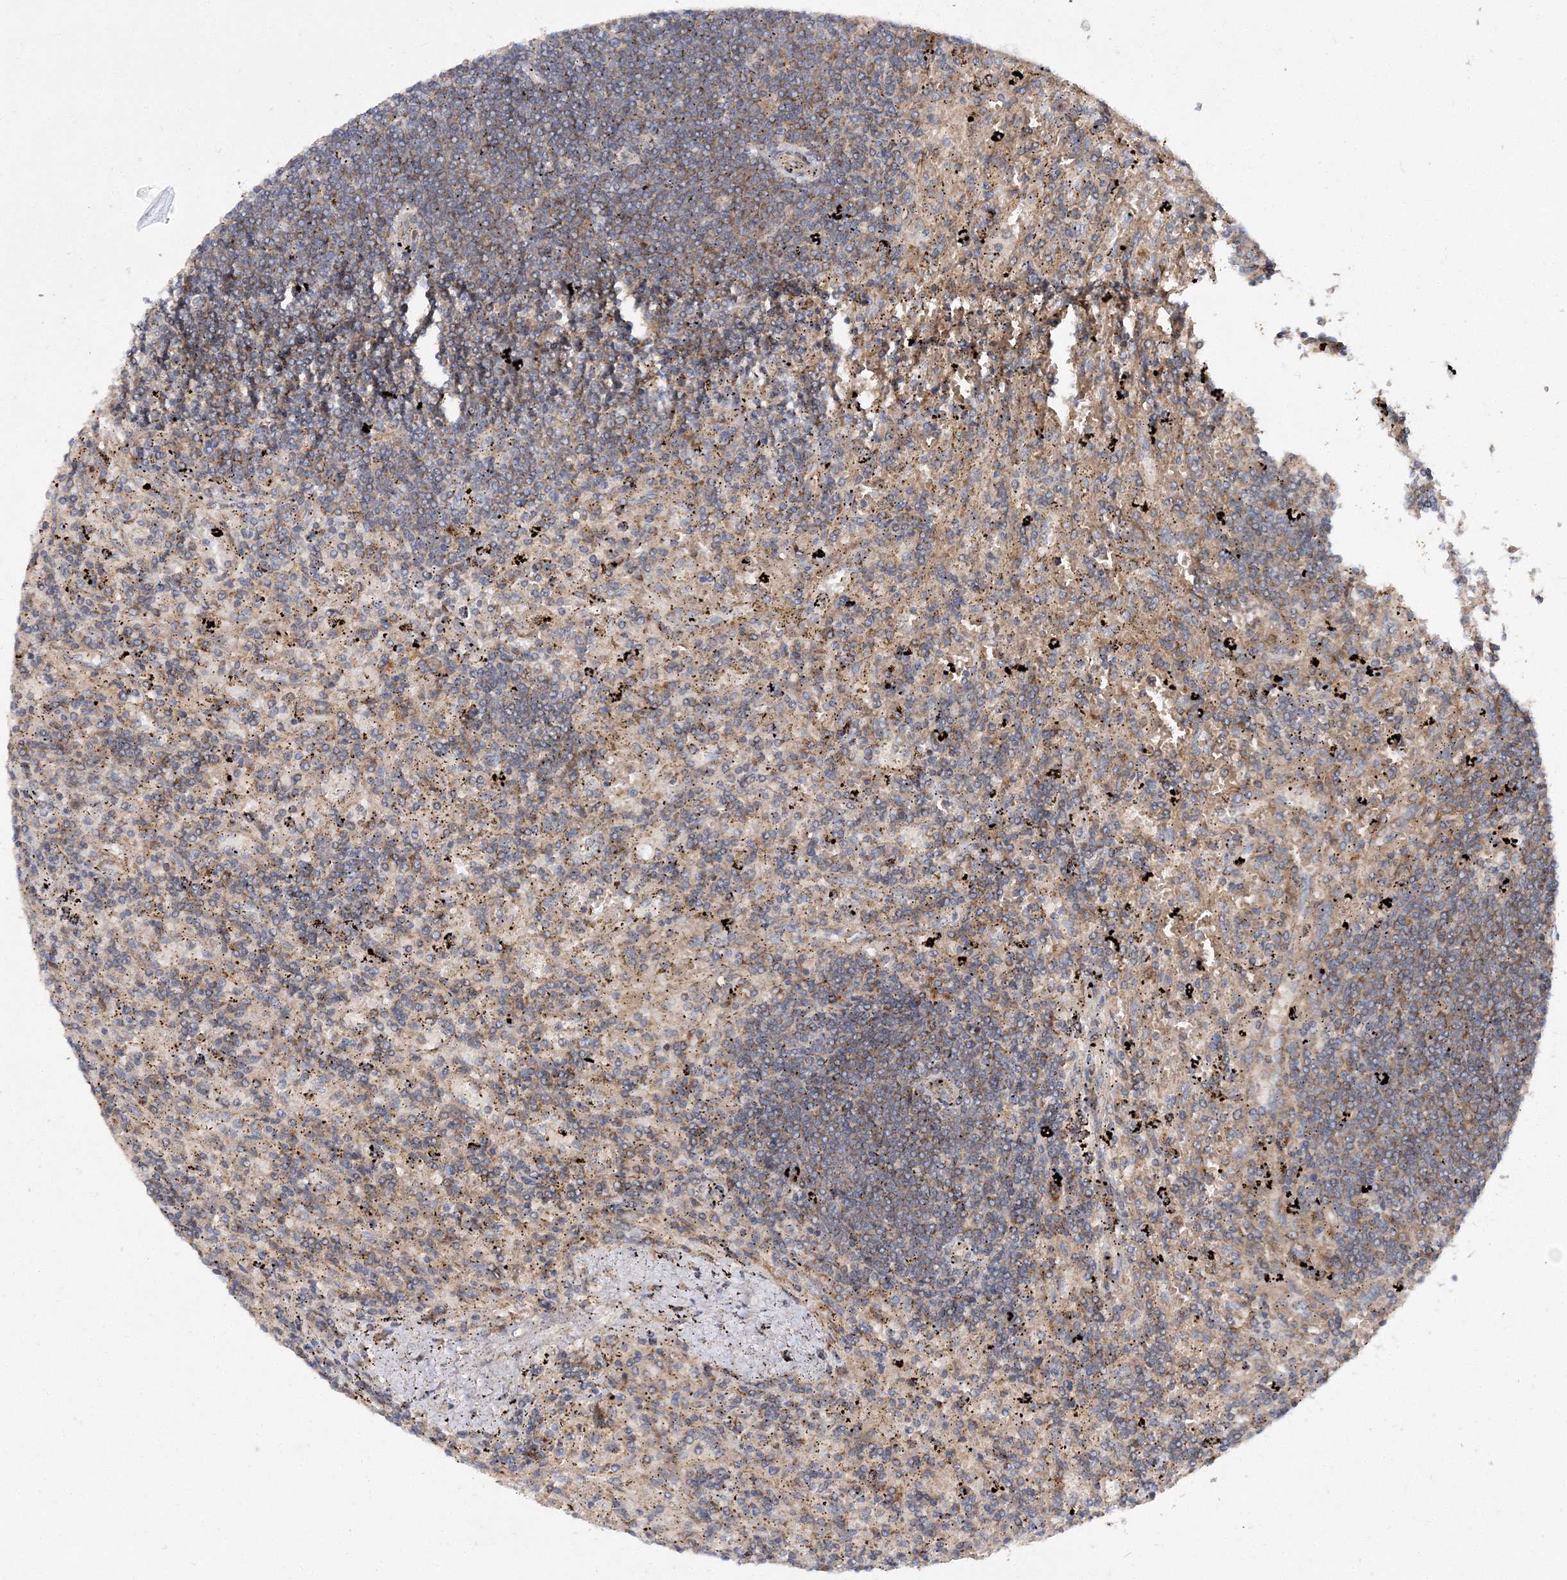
{"staining": {"intensity": "weak", "quantity": "25%-75%", "location": "cytoplasmic/membranous"}, "tissue": "lymphoma", "cell_type": "Tumor cells", "image_type": "cancer", "snomed": [{"axis": "morphology", "description": "Malignant lymphoma, non-Hodgkin's type, Low grade"}, {"axis": "topography", "description": "Spleen"}], "caption": "Human lymphoma stained with a brown dye reveals weak cytoplasmic/membranous positive staining in approximately 25%-75% of tumor cells.", "gene": "DNAJC13", "patient": {"sex": "male", "age": 76}}